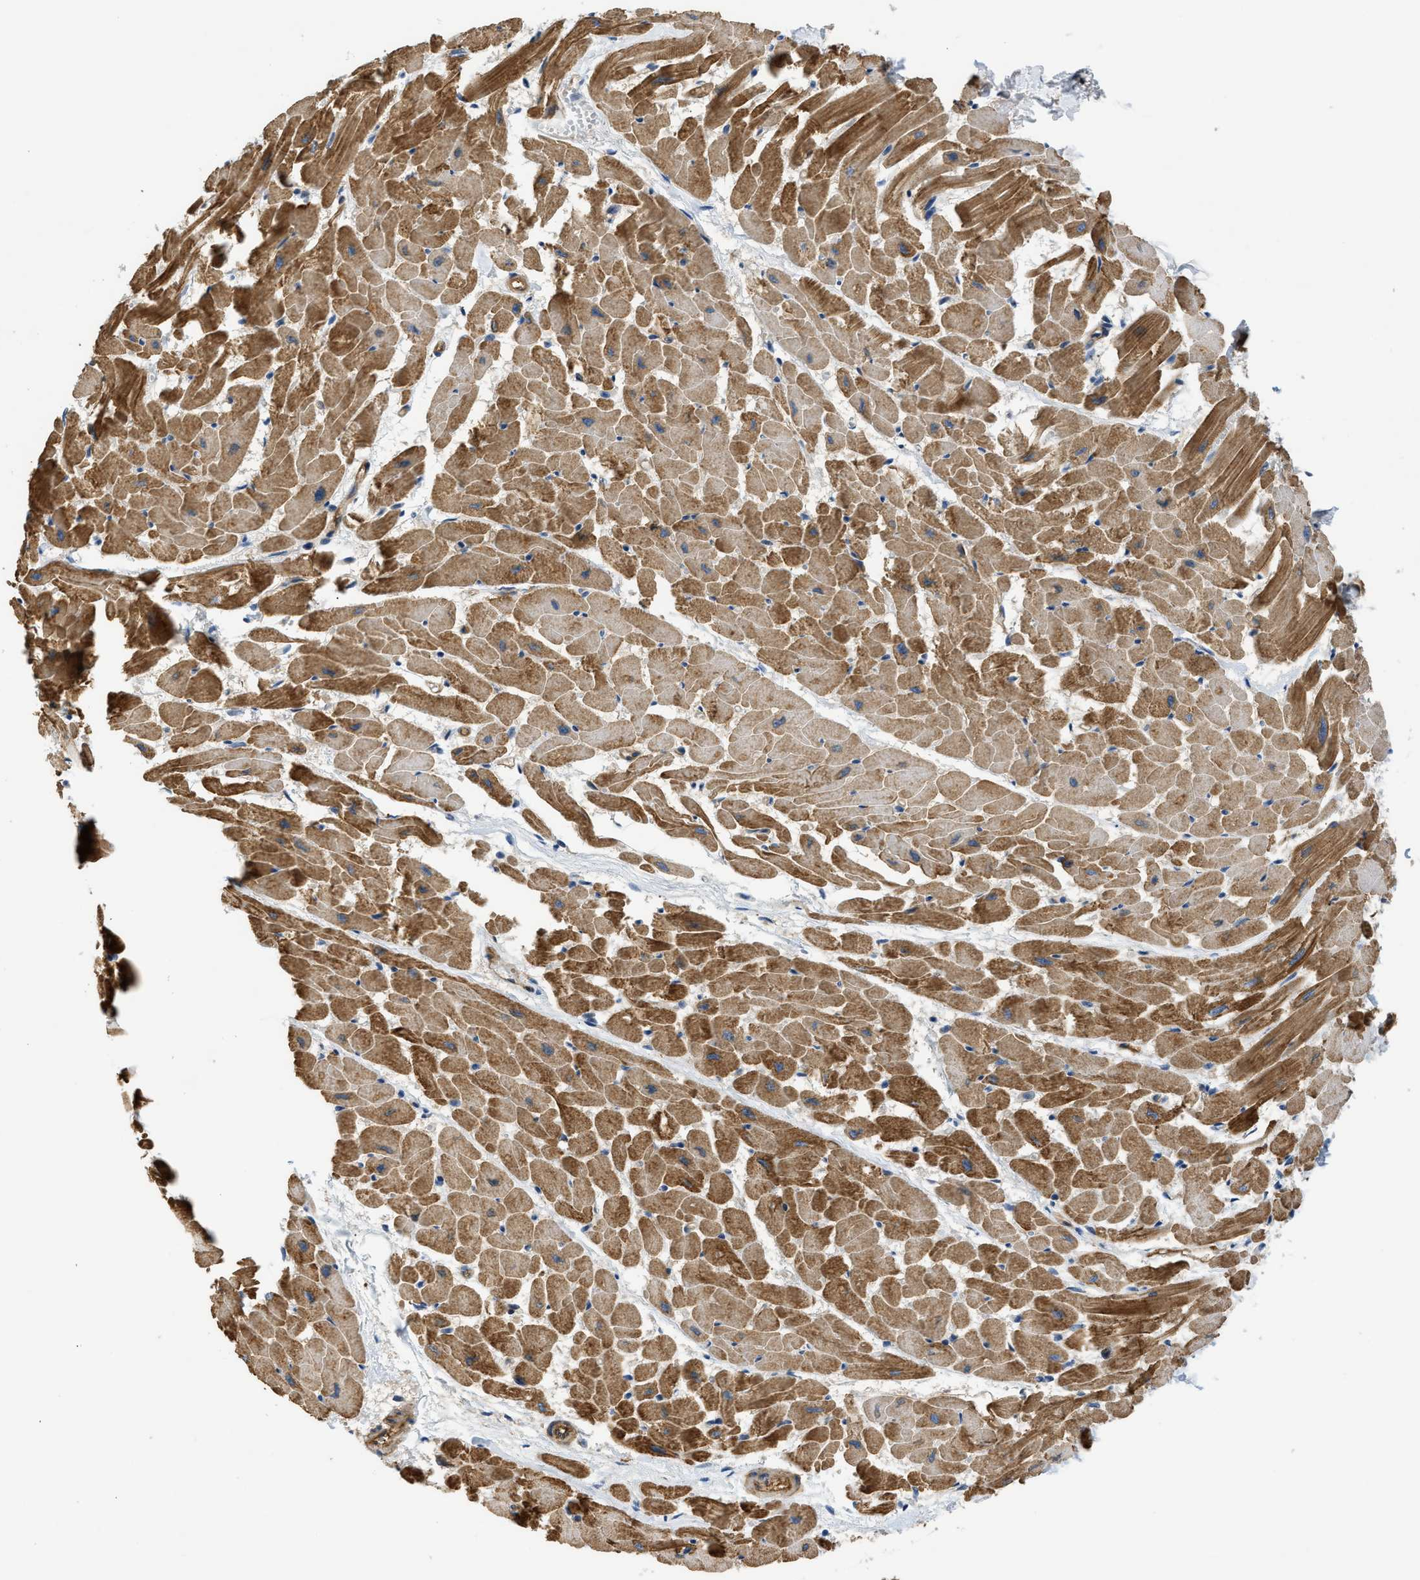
{"staining": {"intensity": "strong", "quantity": "25%-75%", "location": "cytoplasmic/membranous"}, "tissue": "heart muscle", "cell_type": "Cardiomyocytes", "image_type": "normal", "snomed": [{"axis": "morphology", "description": "Normal tissue, NOS"}, {"axis": "topography", "description": "Heart"}], "caption": "Immunohistochemistry (IHC) of normal heart muscle reveals high levels of strong cytoplasmic/membranous staining in approximately 25%-75% of cardiomyocytes. The protein of interest is shown in brown color, while the nuclei are stained blue.", "gene": "TRAK2", "patient": {"sex": "female", "age": 19}}